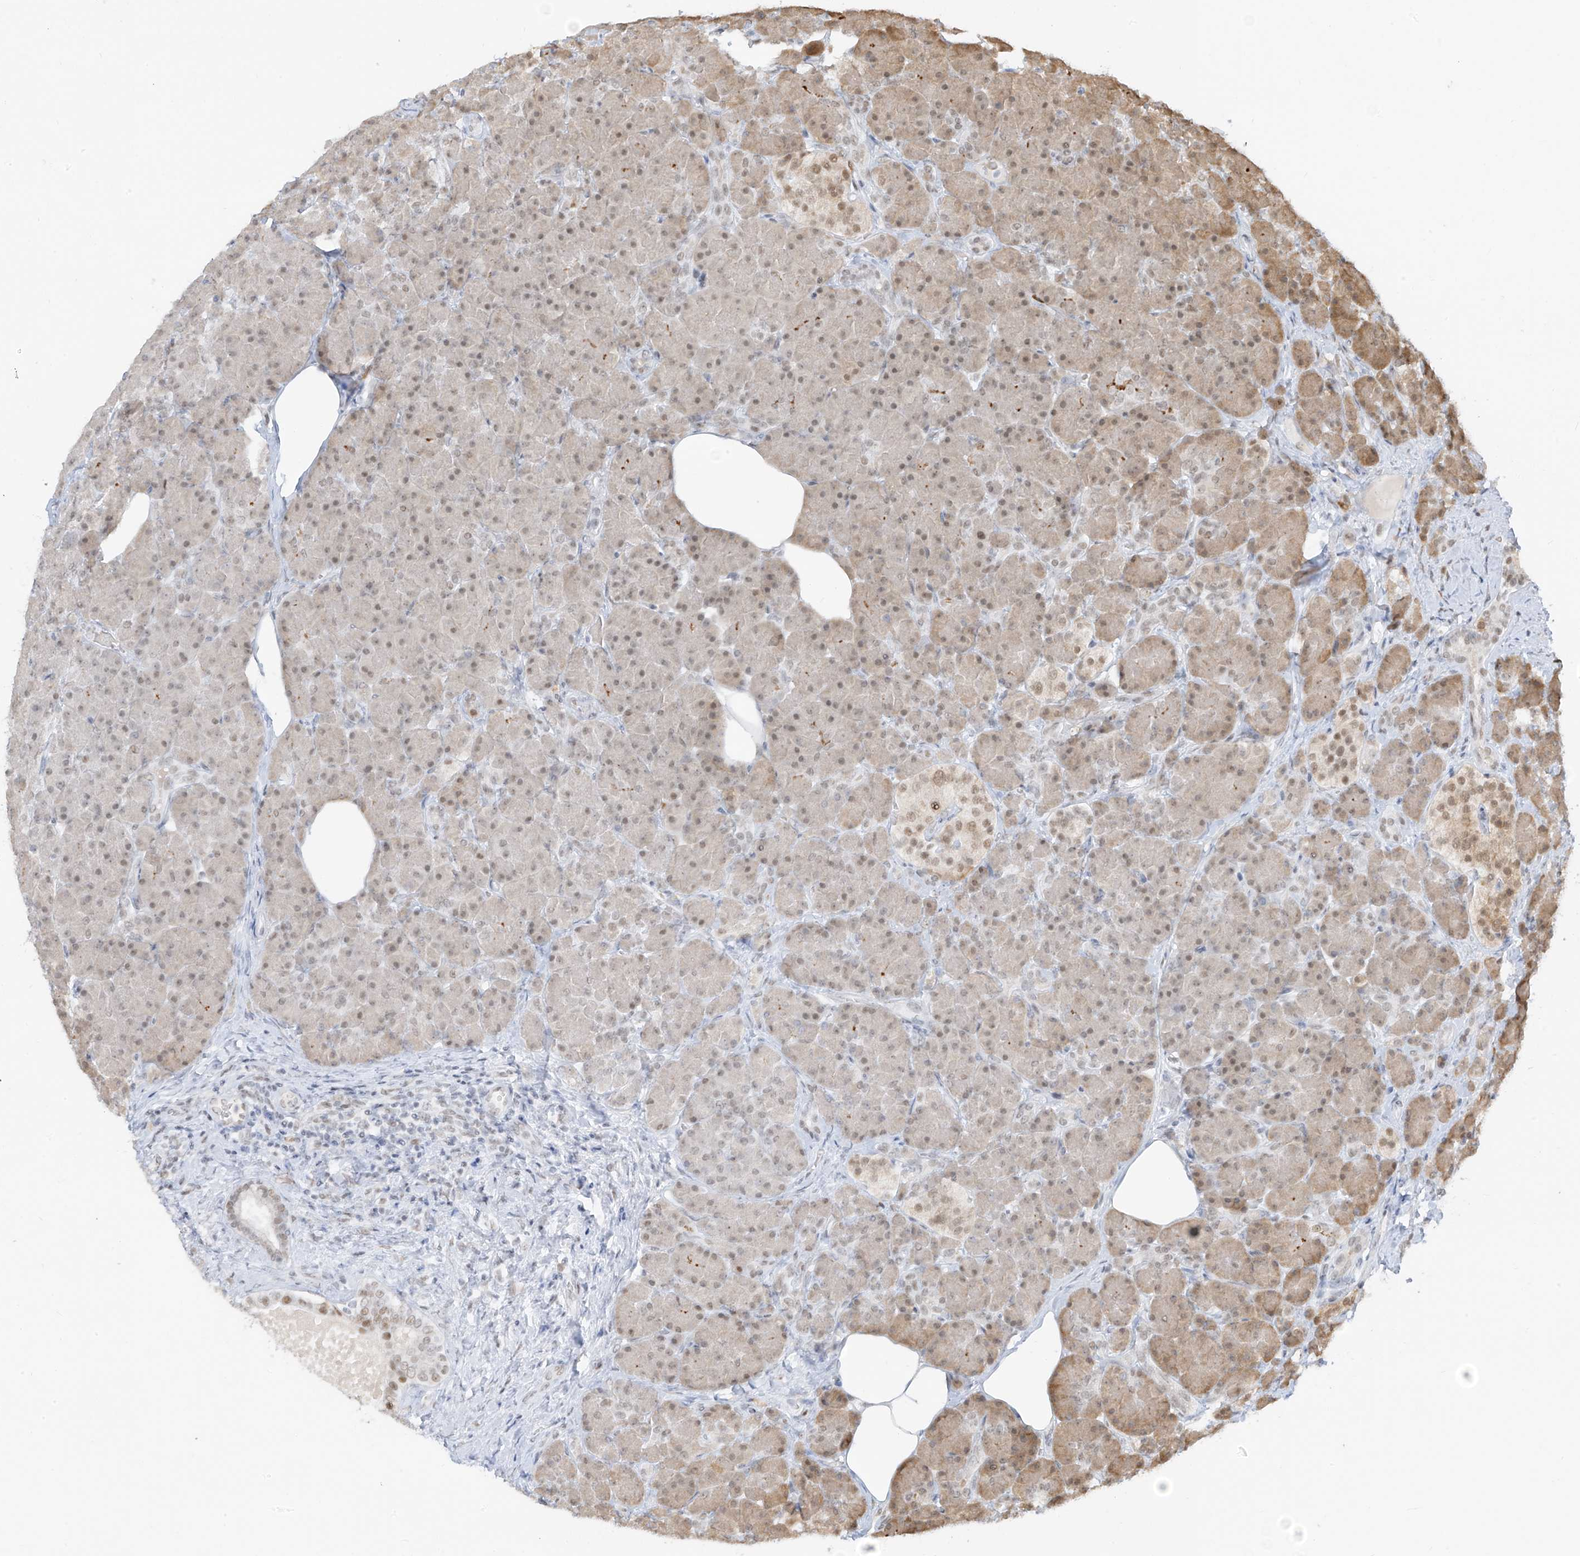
{"staining": {"intensity": "moderate", "quantity": "25%-75%", "location": "nuclear"}, "tissue": "pancreas", "cell_type": "Exocrine glandular cells", "image_type": "normal", "snomed": [{"axis": "morphology", "description": "Normal tissue, NOS"}, {"axis": "topography", "description": "Pancreas"}], "caption": "A brown stain labels moderate nuclear staining of a protein in exocrine glandular cells of benign human pancreas. The staining is performed using DAB (3,3'-diaminobenzidine) brown chromogen to label protein expression. The nuclei are counter-stained blue using hematoxylin.", "gene": "ZMYM2", "patient": {"sex": "female", "age": 43}}